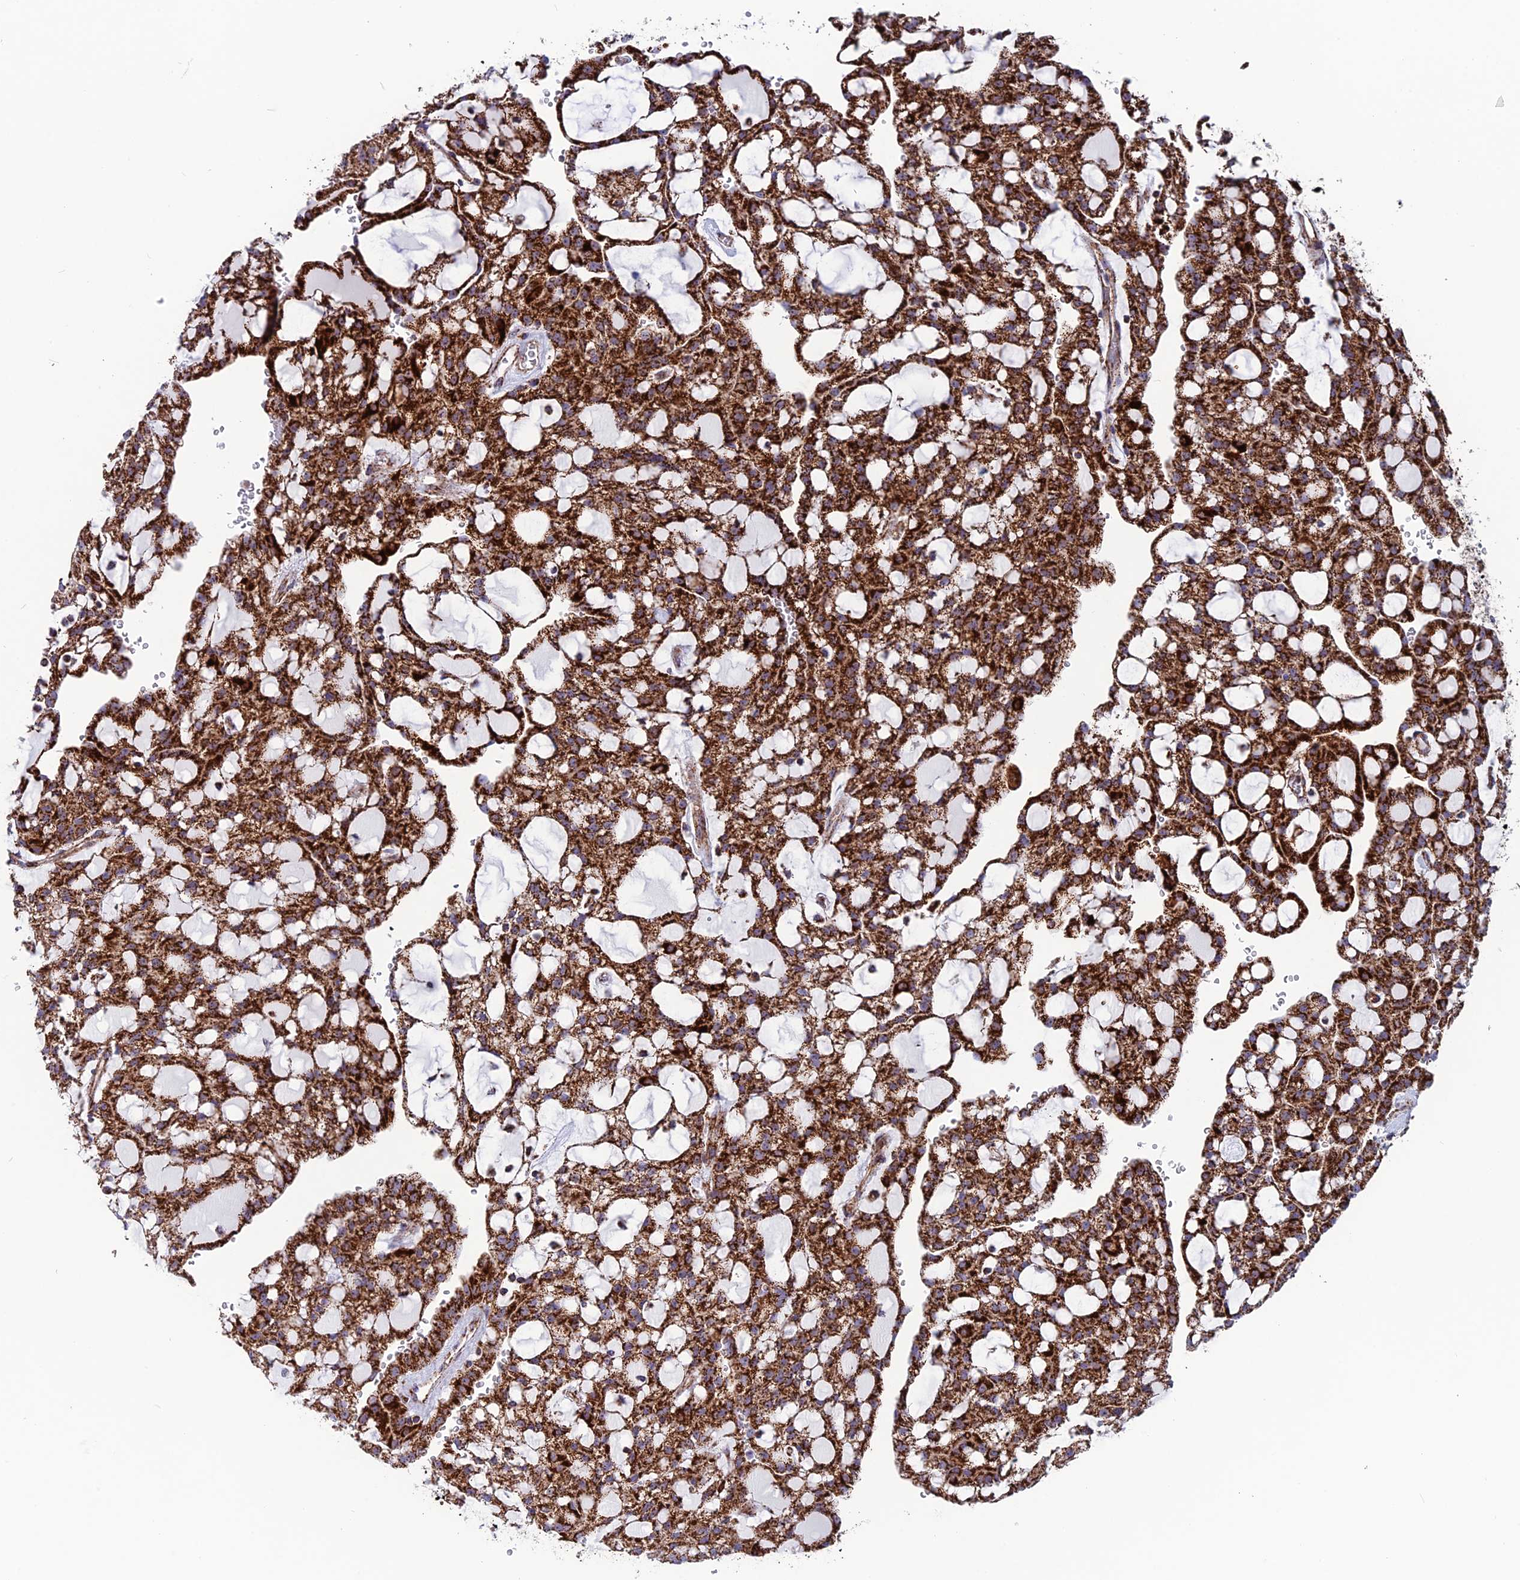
{"staining": {"intensity": "strong", "quantity": ">75%", "location": "cytoplasmic/membranous"}, "tissue": "renal cancer", "cell_type": "Tumor cells", "image_type": "cancer", "snomed": [{"axis": "morphology", "description": "Adenocarcinoma, NOS"}, {"axis": "topography", "description": "Kidney"}], "caption": "An IHC image of tumor tissue is shown. Protein staining in brown shows strong cytoplasmic/membranous positivity in renal cancer (adenocarcinoma) within tumor cells.", "gene": "MRPS18B", "patient": {"sex": "male", "age": 63}}